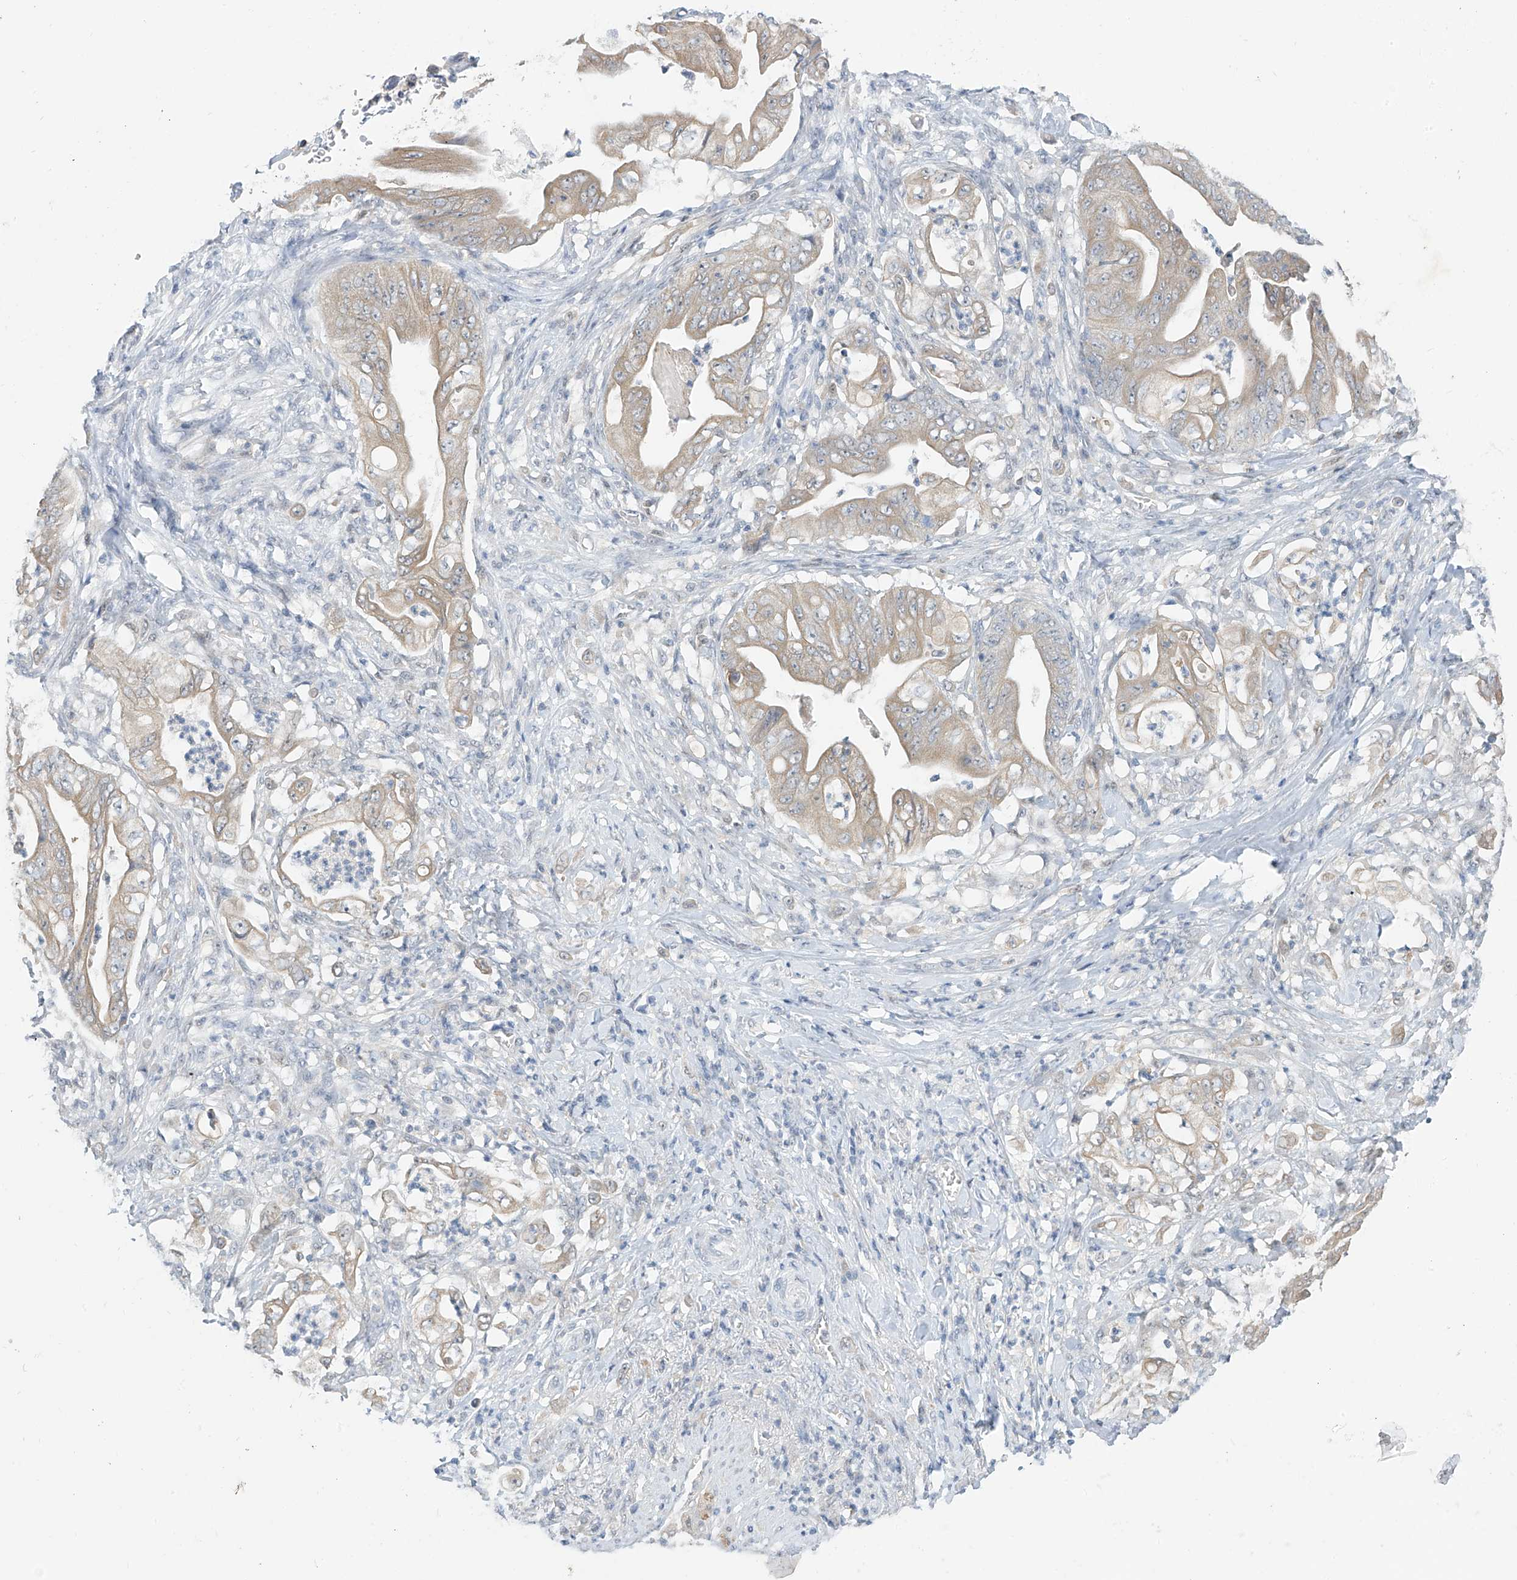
{"staining": {"intensity": "weak", "quantity": "25%-75%", "location": "cytoplasmic/membranous"}, "tissue": "stomach cancer", "cell_type": "Tumor cells", "image_type": "cancer", "snomed": [{"axis": "morphology", "description": "Adenocarcinoma, NOS"}, {"axis": "topography", "description": "Stomach"}], "caption": "Adenocarcinoma (stomach) stained for a protein reveals weak cytoplasmic/membranous positivity in tumor cells.", "gene": "APLF", "patient": {"sex": "female", "age": 73}}